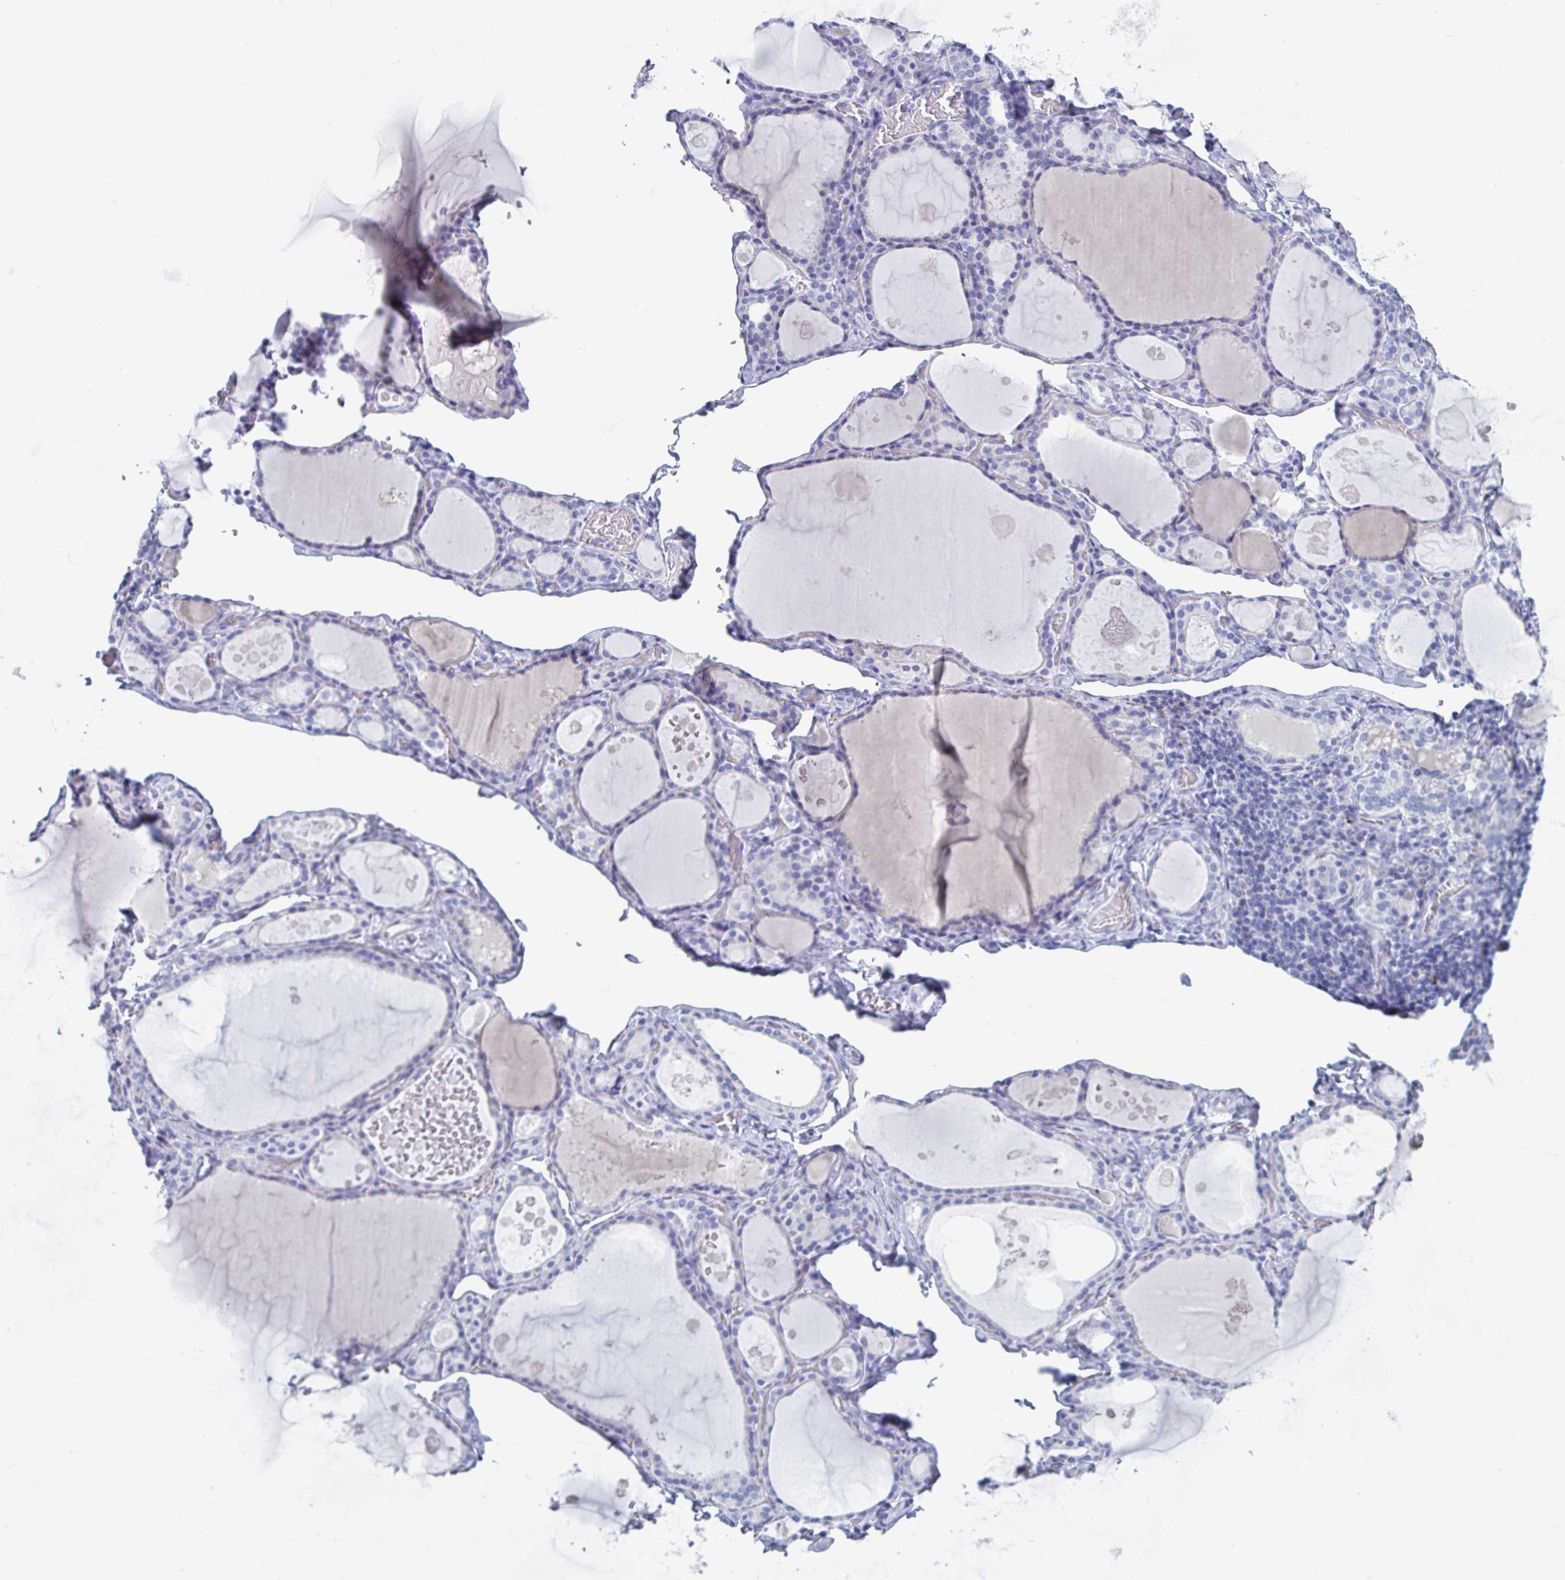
{"staining": {"intensity": "negative", "quantity": "none", "location": "none"}, "tissue": "thyroid gland", "cell_type": "Glandular cells", "image_type": "normal", "snomed": [{"axis": "morphology", "description": "Normal tissue, NOS"}, {"axis": "topography", "description": "Thyroid gland"}], "caption": "This photomicrograph is of normal thyroid gland stained with immunohistochemistry to label a protein in brown with the nuclei are counter-stained blue. There is no staining in glandular cells. (DAB immunohistochemistry visualized using brightfield microscopy, high magnification).", "gene": "DPEP3", "patient": {"sex": "male", "age": 56}}